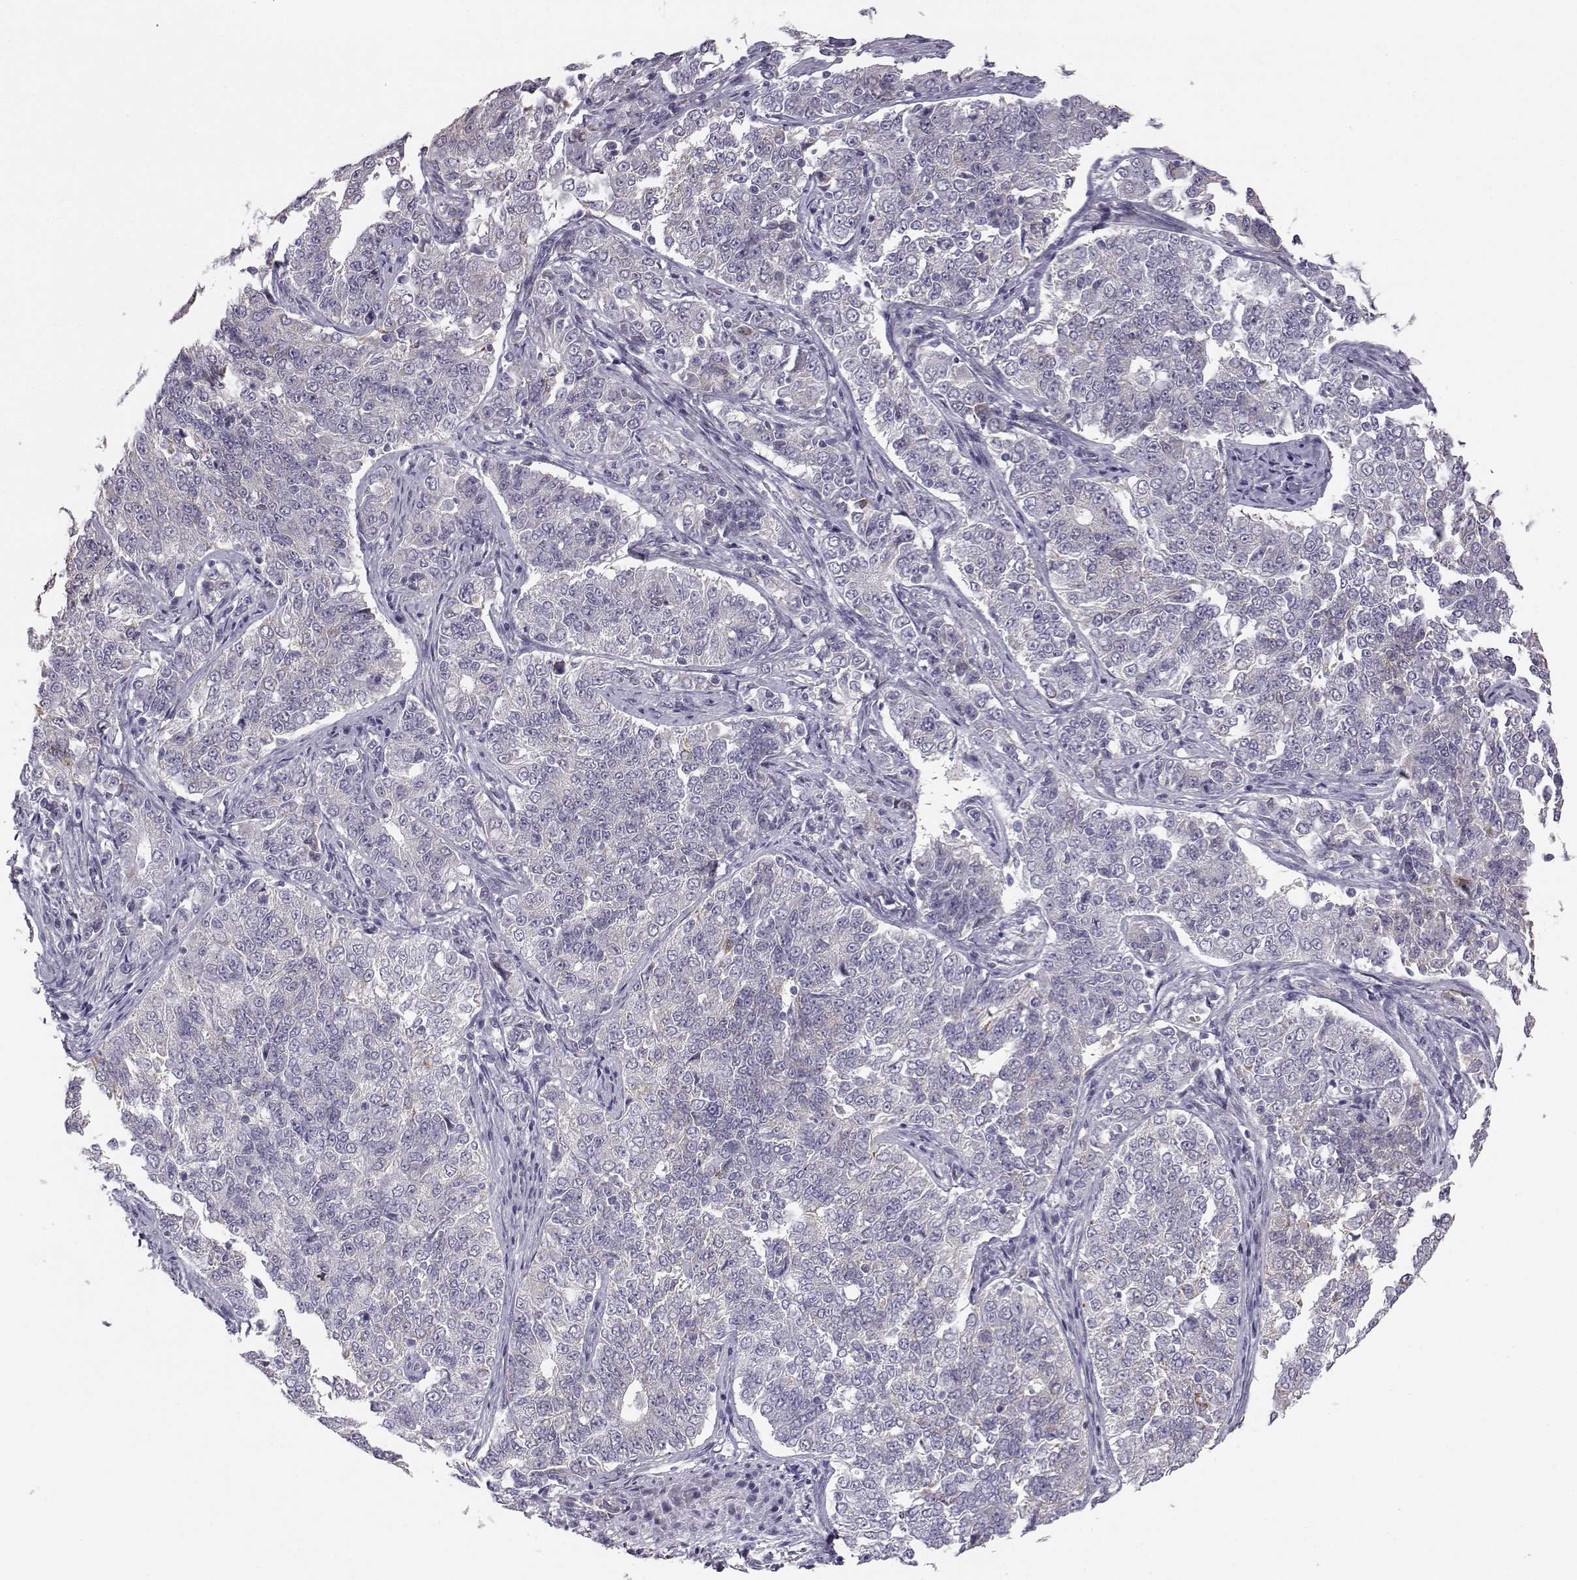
{"staining": {"intensity": "negative", "quantity": "none", "location": "none"}, "tissue": "endometrial cancer", "cell_type": "Tumor cells", "image_type": "cancer", "snomed": [{"axis": "morphology", "description": "Adenocarcinoma, NOS"}, {"axis": "topography", "description": "Endometrium"}], "caption": "A photomicrograph of endometrial cancer (adenocarcinoma) stained for a protein exhibits no brown staining in tumor cells.", "gene": "KCNMB4", "patient": {"sex": "female", "age": 43}}